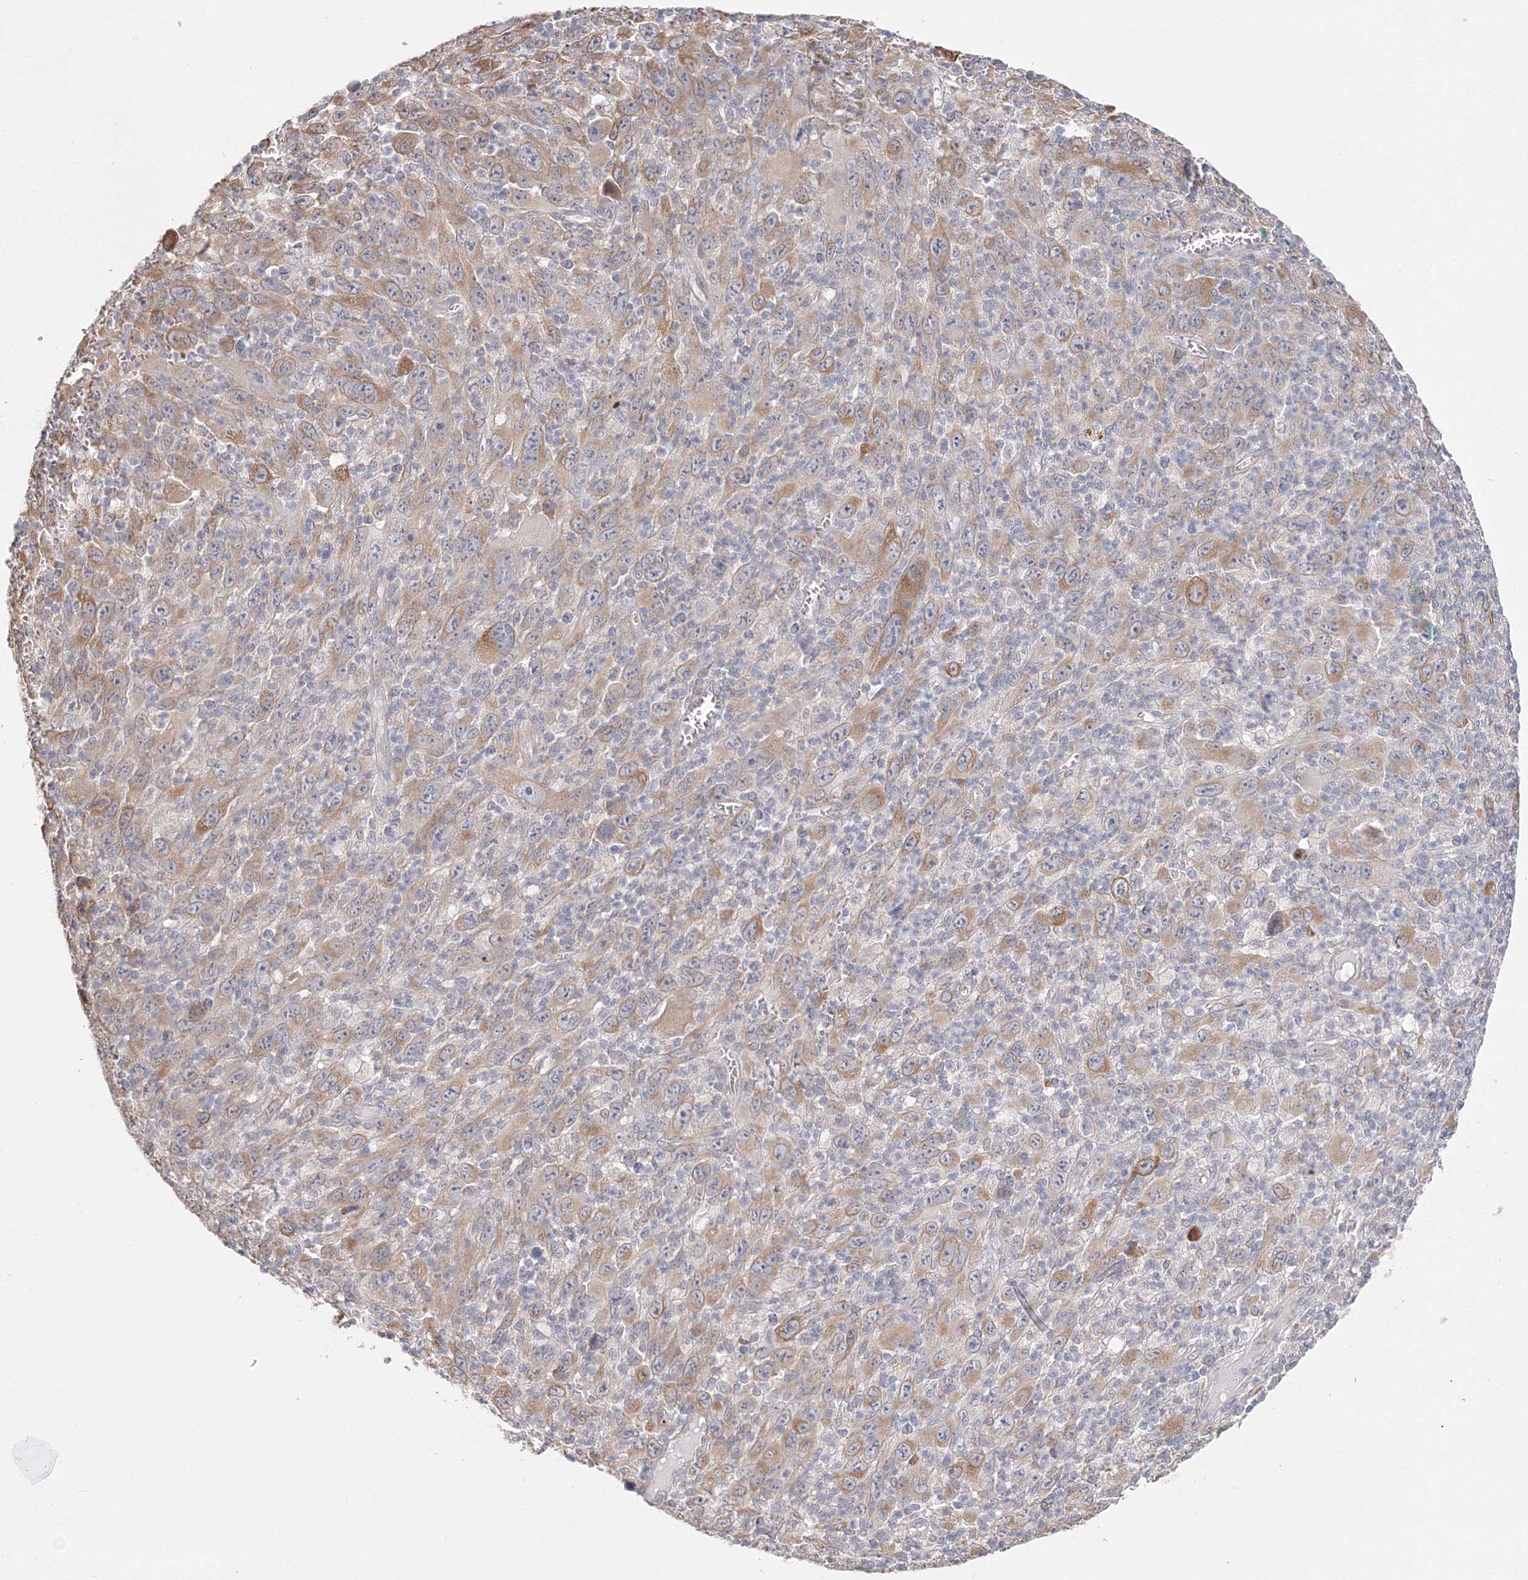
{"staining": {"intensity": "moderate", "quantity": ">75%", "location": "cytoplasmic/membranous"}, "tissue": "melanoma", "cell_type": "Tumor cells", "image_type": "cancer", "snomed": [{"axis": "morphology", "description": "Malignant melanoma, Metastatic site"}, {"axis": "topography", "description": "Skin"}], "caption": "High-magnification brightfield microscopy of malignant melanoma (metastatic site) stained with DAB (3,3'-diaminobenzidine) (brown) and counterstained with hematoxylin (blue). tumor cells exhibit moderate cytoplasmic/membranous expression is present in approximately>75% of cells.", "gene": "DHRS12", "patient": {"sex": "female", "age": 56}}